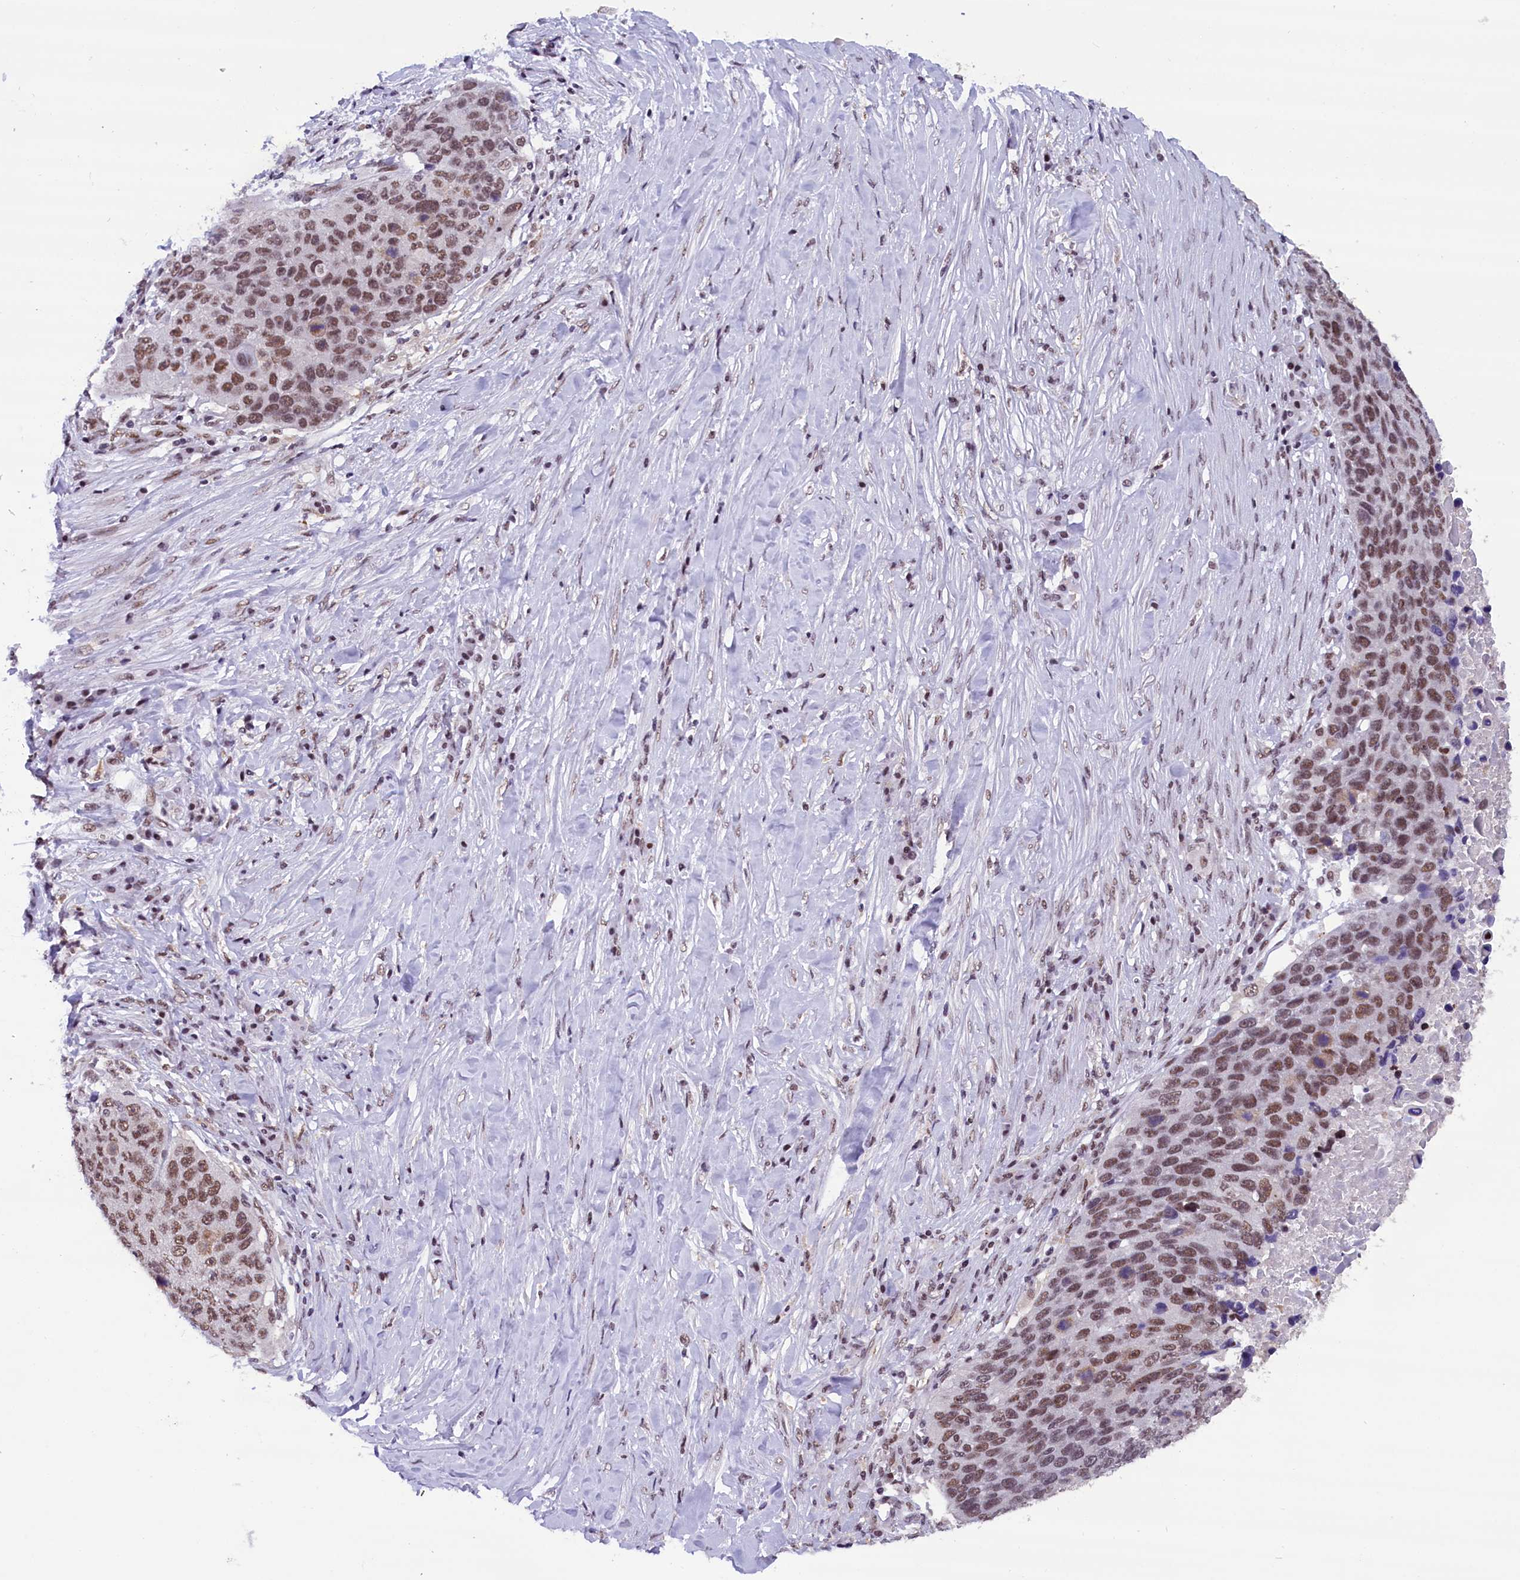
{"staining": {"intensity": "moderate", "quantity": ">75%", "location": "nuclear"}, "tissue": "lung cancer", "cell_type": "Tumor cells", "image_type": "cancer", "snomed": [{"axis": "morphology", "description": "Normal tissue, NOS"}, {"axis": "morphology", "description": "Squamous cell carcinoma, NOS"}, {"axis": "topography", "description": "Lymph node"}, {"axis": "topography", "description": "Lung"}], "caption": "A medium amount of moderate nuclear expression is appreciated in approximately >75% of tumor cells in squamous cell carcinoma (lung) tissue. The staining was performed using DAB, with brown indicating positive protein expression. Nuclei are stained blue with hematoxylin.", "gene": "CDYL2", "patient": {"sex": "male", "age": 66}}